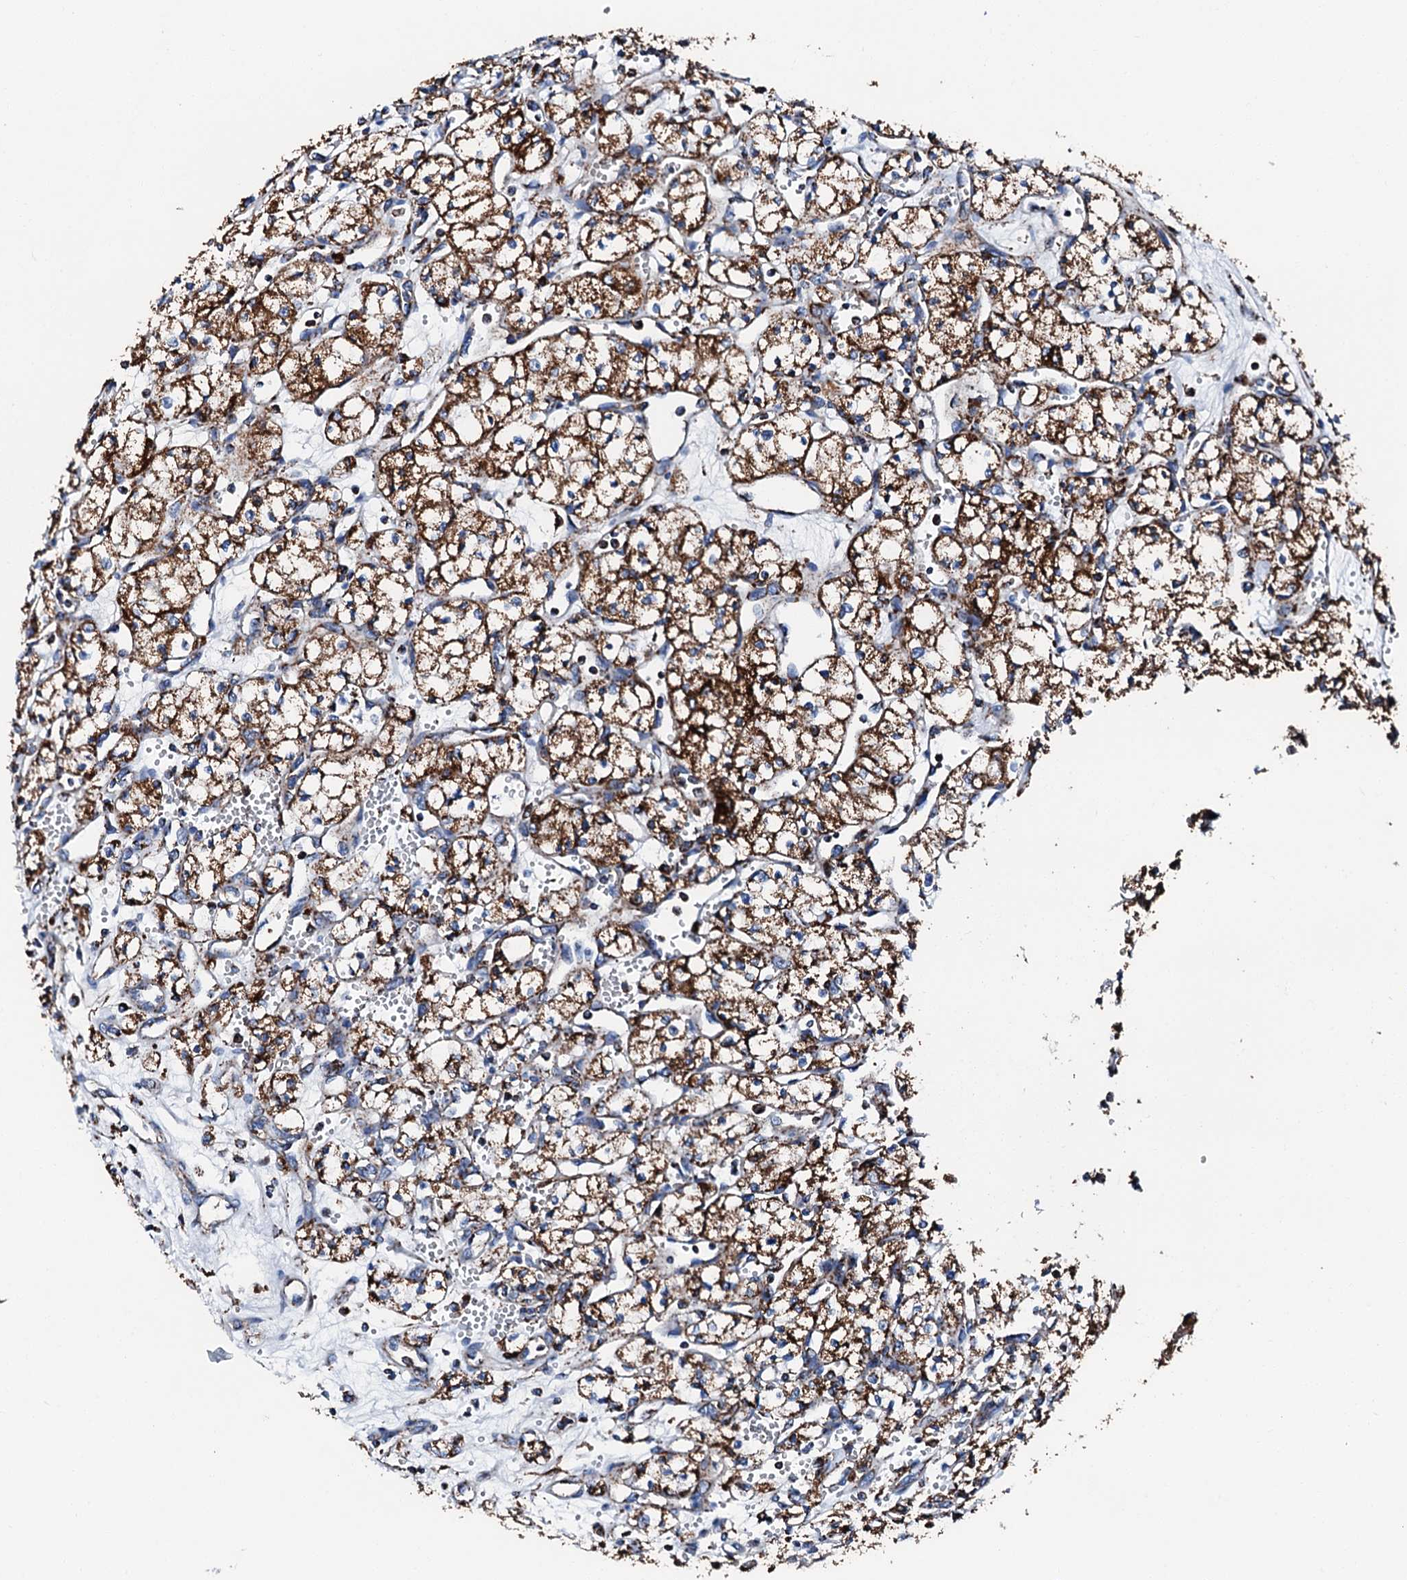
{"staining": {"intensity": "strong", "quantity": ">75%", "location": "cytoplasmic/membranous"}, "tissue": "renal cancer", "cell_type": "Tumor cells", "image_type": "cancer", "snomed": [{"axis": "morphology", "description": "Adenocarcinoma, NOS"}, {"axis": "topography", "description": "Kidney"}], "caption": "A brown stain shows strong cytoplasmic/membranous expression of a protein in renal adenocarcinoma tumor cells.", "gene": "HADH", "patient": {"sex": "male", "age": 59}}